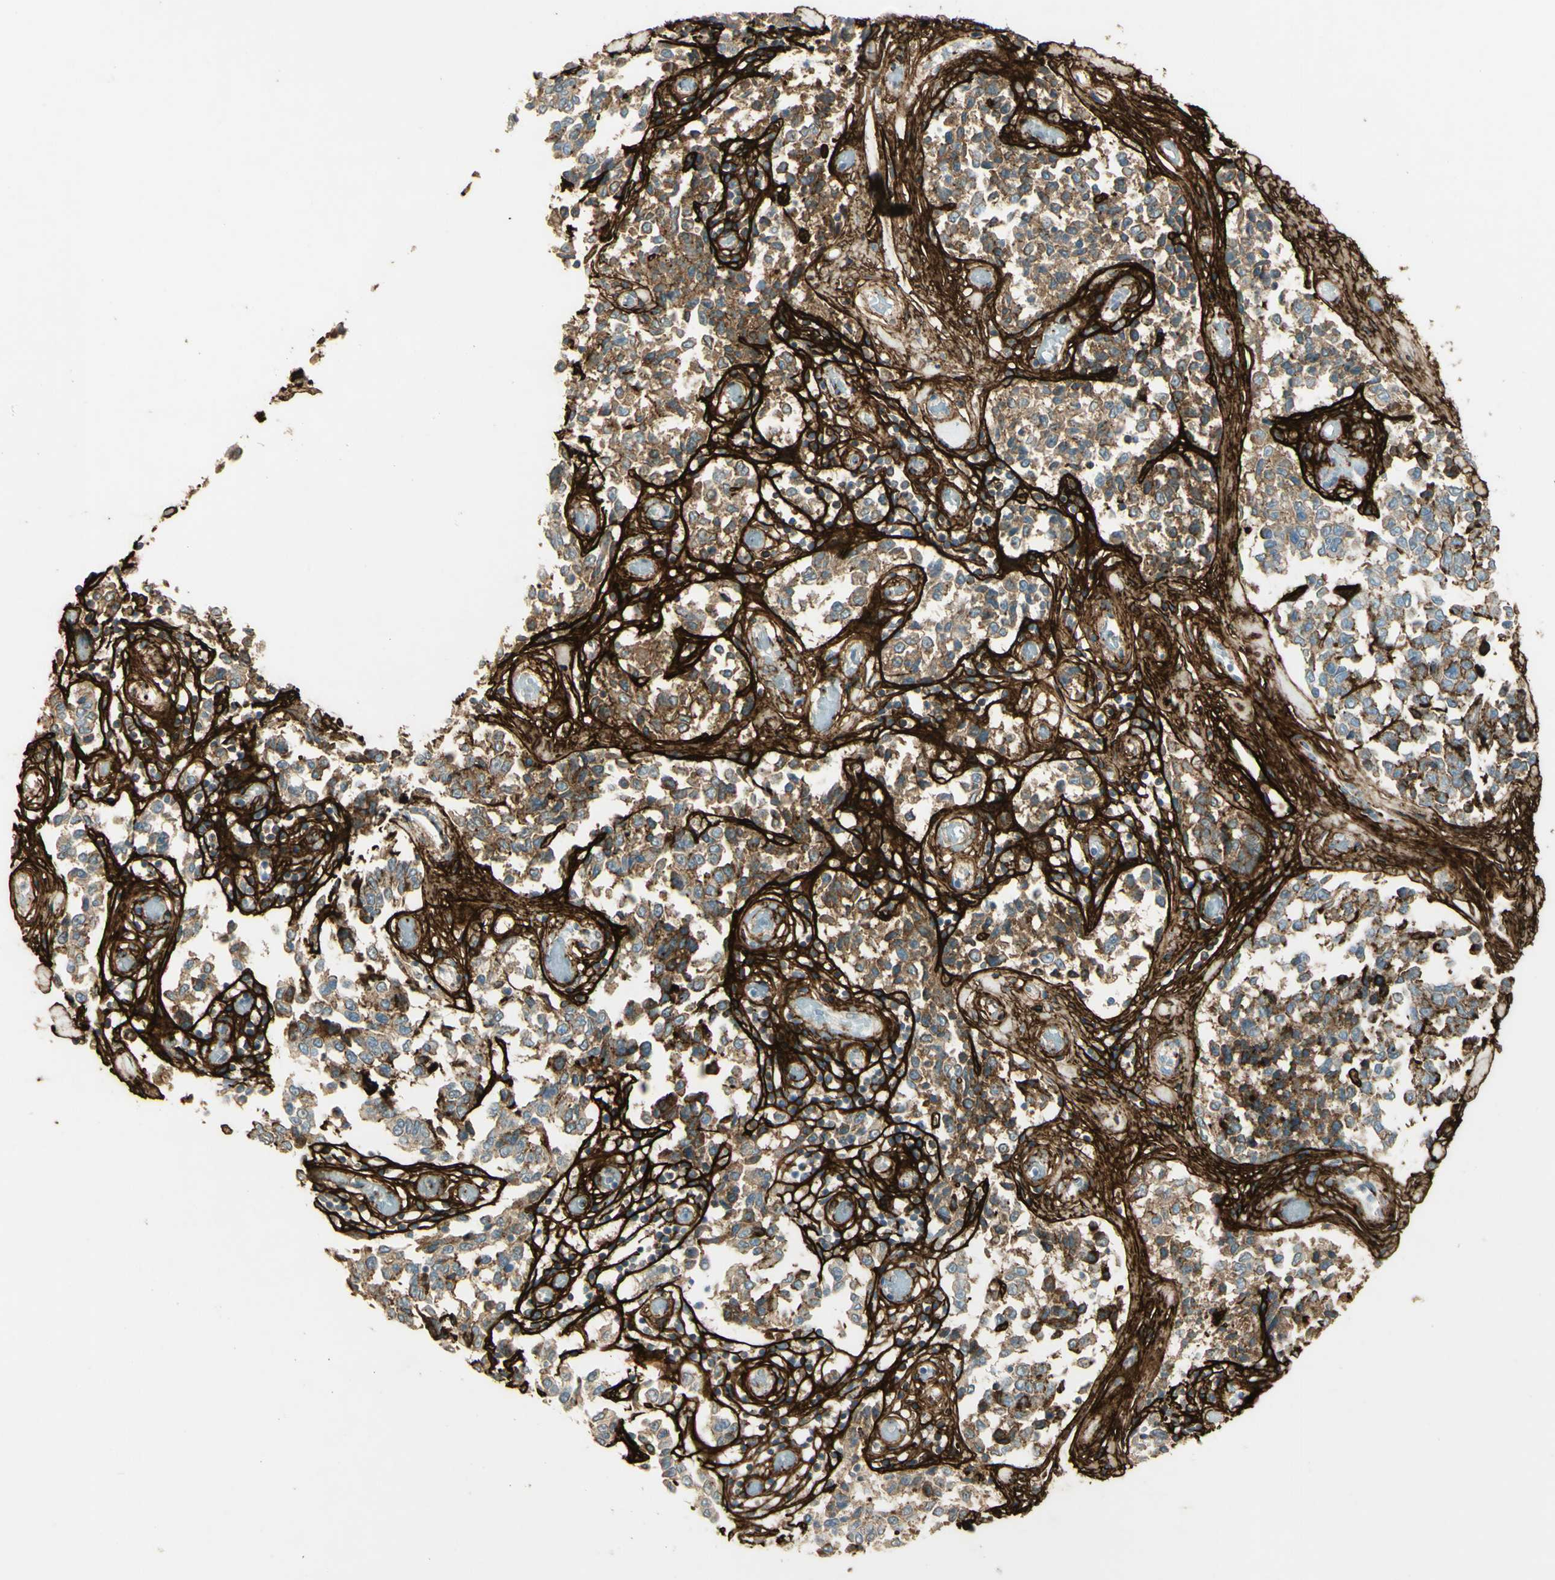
{"staining": {"intensity": "moderate", "quantity": ">75%", "location": "cytoplasmic/membranous"}, "tissue": "melanoma", "cell_type": "Tumor cells", "image_type": "cancer", "snomed": [{"axis": "morphology", "description": "Malignant melanoma, NOS"}, {"axis": "topography", "description": "Skin"}], "caption": "A brown stain highlights moderate cytoplasmic/membranous expression of a protein in malignant melanoma tumor cells.", "gene": "TNN", "patient": {"sex": "female", "age": 64}}